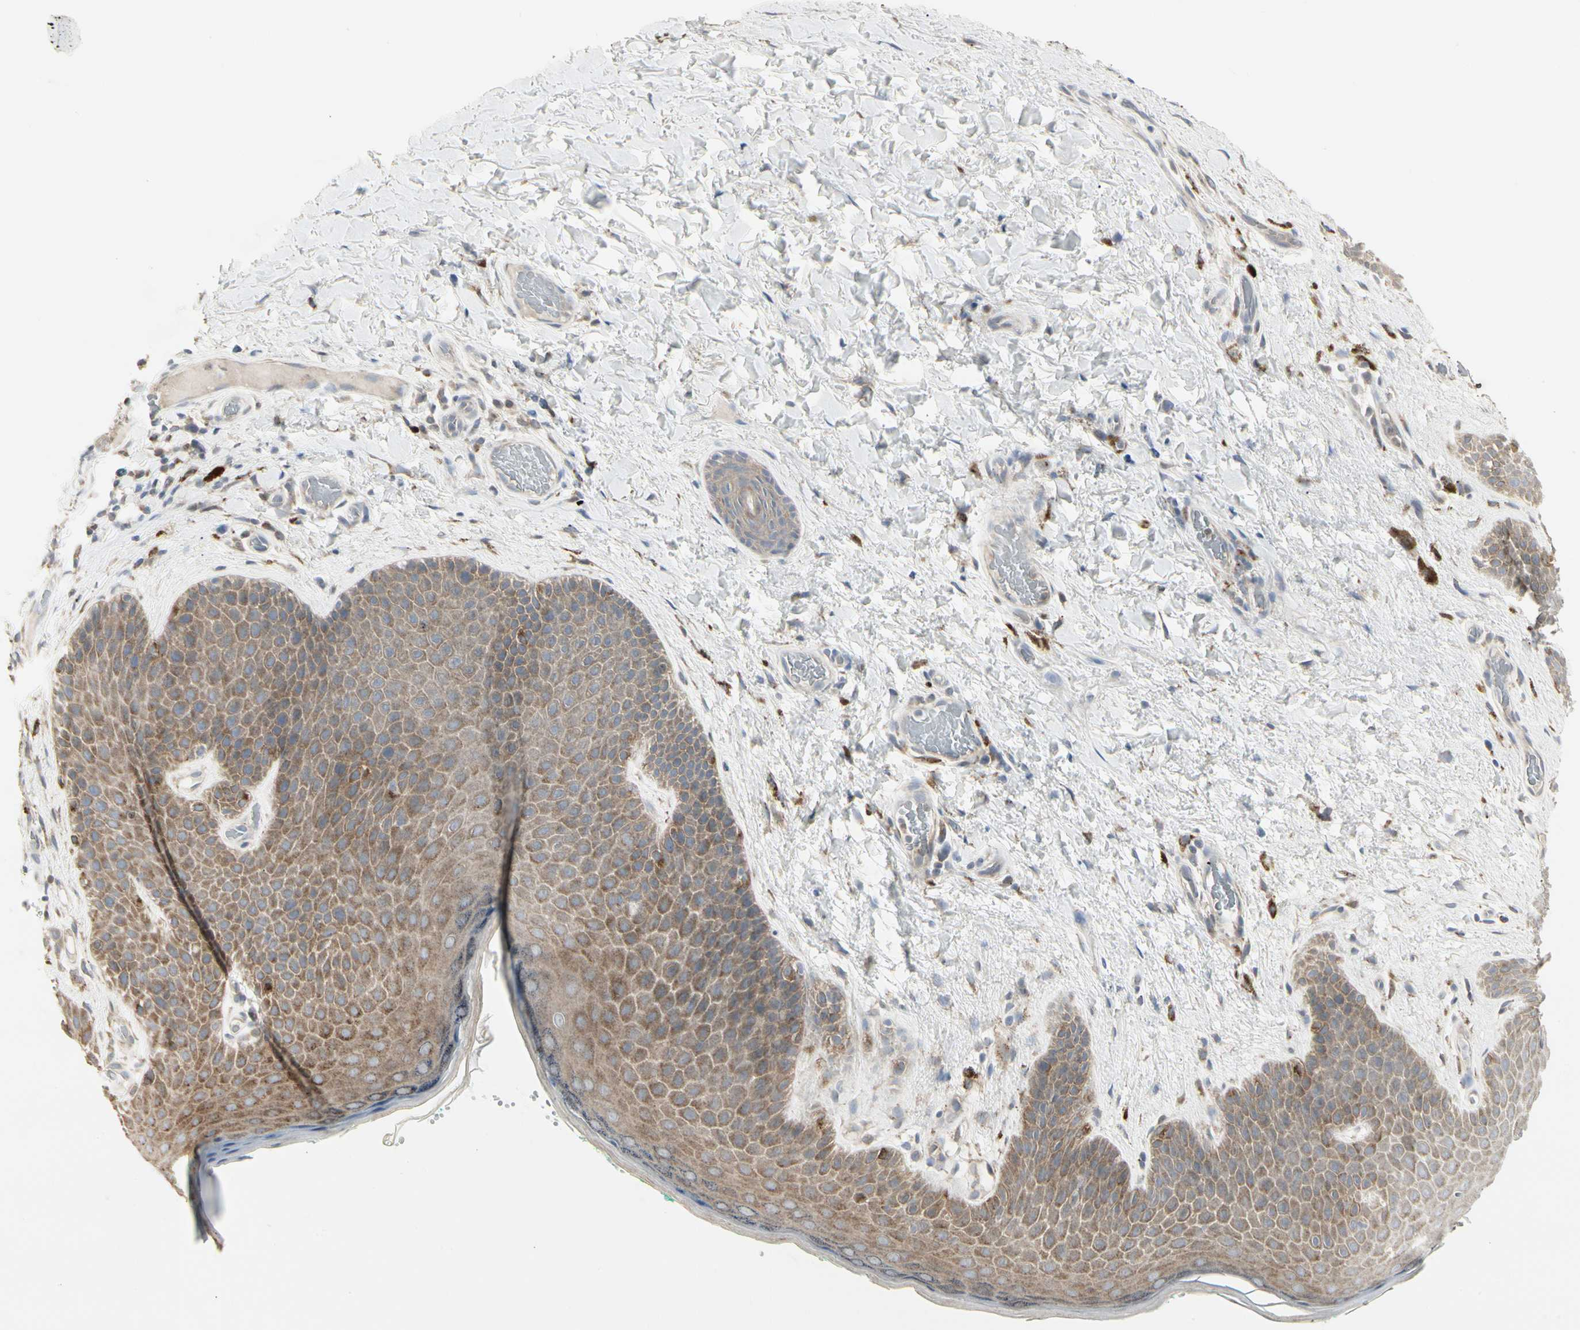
{"staining": {"intensity": "weak", "quantity": ">75%", "location": "cytoplasmic/membranous"}, "tissue": "skin", "cell_type": "Epidermal cells", "image_type": "normal", "snomed": [{"axis": "morphology", "description": "Normal tissue, NOS"}, {"axis": "topography", "description": "Anal"}], "caption": "Brown immunohistochemical staining in normal human skin reveals weak cytoplasmic/membranous positivity in approximately >75% of epidermal cells. The staining was performed using DAB (3,3'-diaminobenzidine) to visualize the protein expression in brown, while the nuclei were stained in blue with hematoxylin (Magnification: 20x).", "gene": "GRN", "patient": {"sex": "male", "age": 74}}